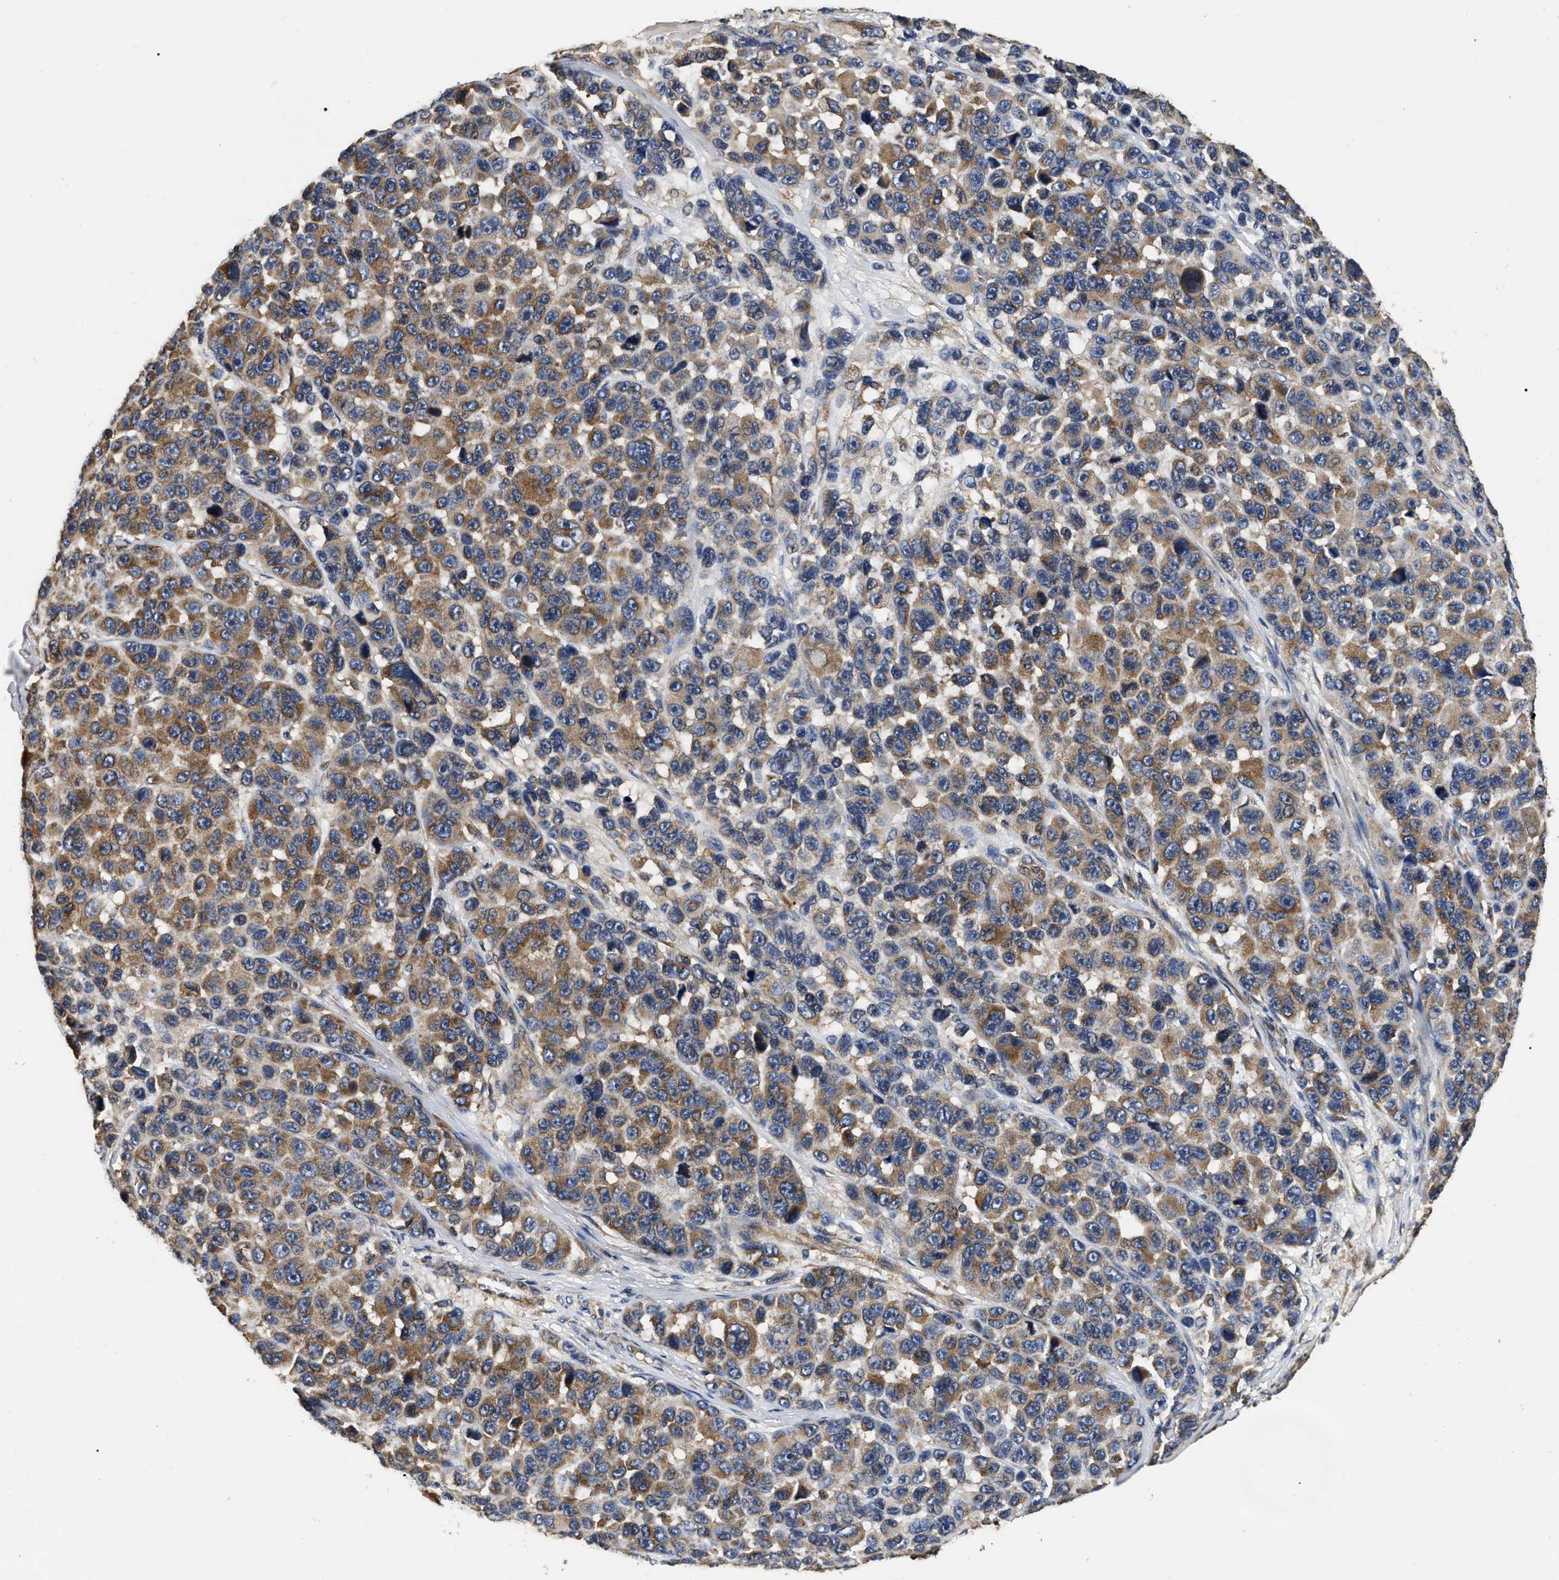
{"staining": {"intensity": "moderate", "quantity": ">75%", "location": "cytoplasmic/membranous"}, "tissue": "melanoma", "cell_type": "Tumor cells", "image_type": "cancer", "snomed": [{"axis": "morphology", "description": "Malignant melanoma, NOS"}, {"axis": "topography", "description": "Skin"}], "caption": "Protein expression analysis of human malignant melanoma reveals moderate cytoplasmic/membranous expression in about >75% of tumor cells.", "gene": "ABCG8", "patient": {"sex": "male", "age": 53}}